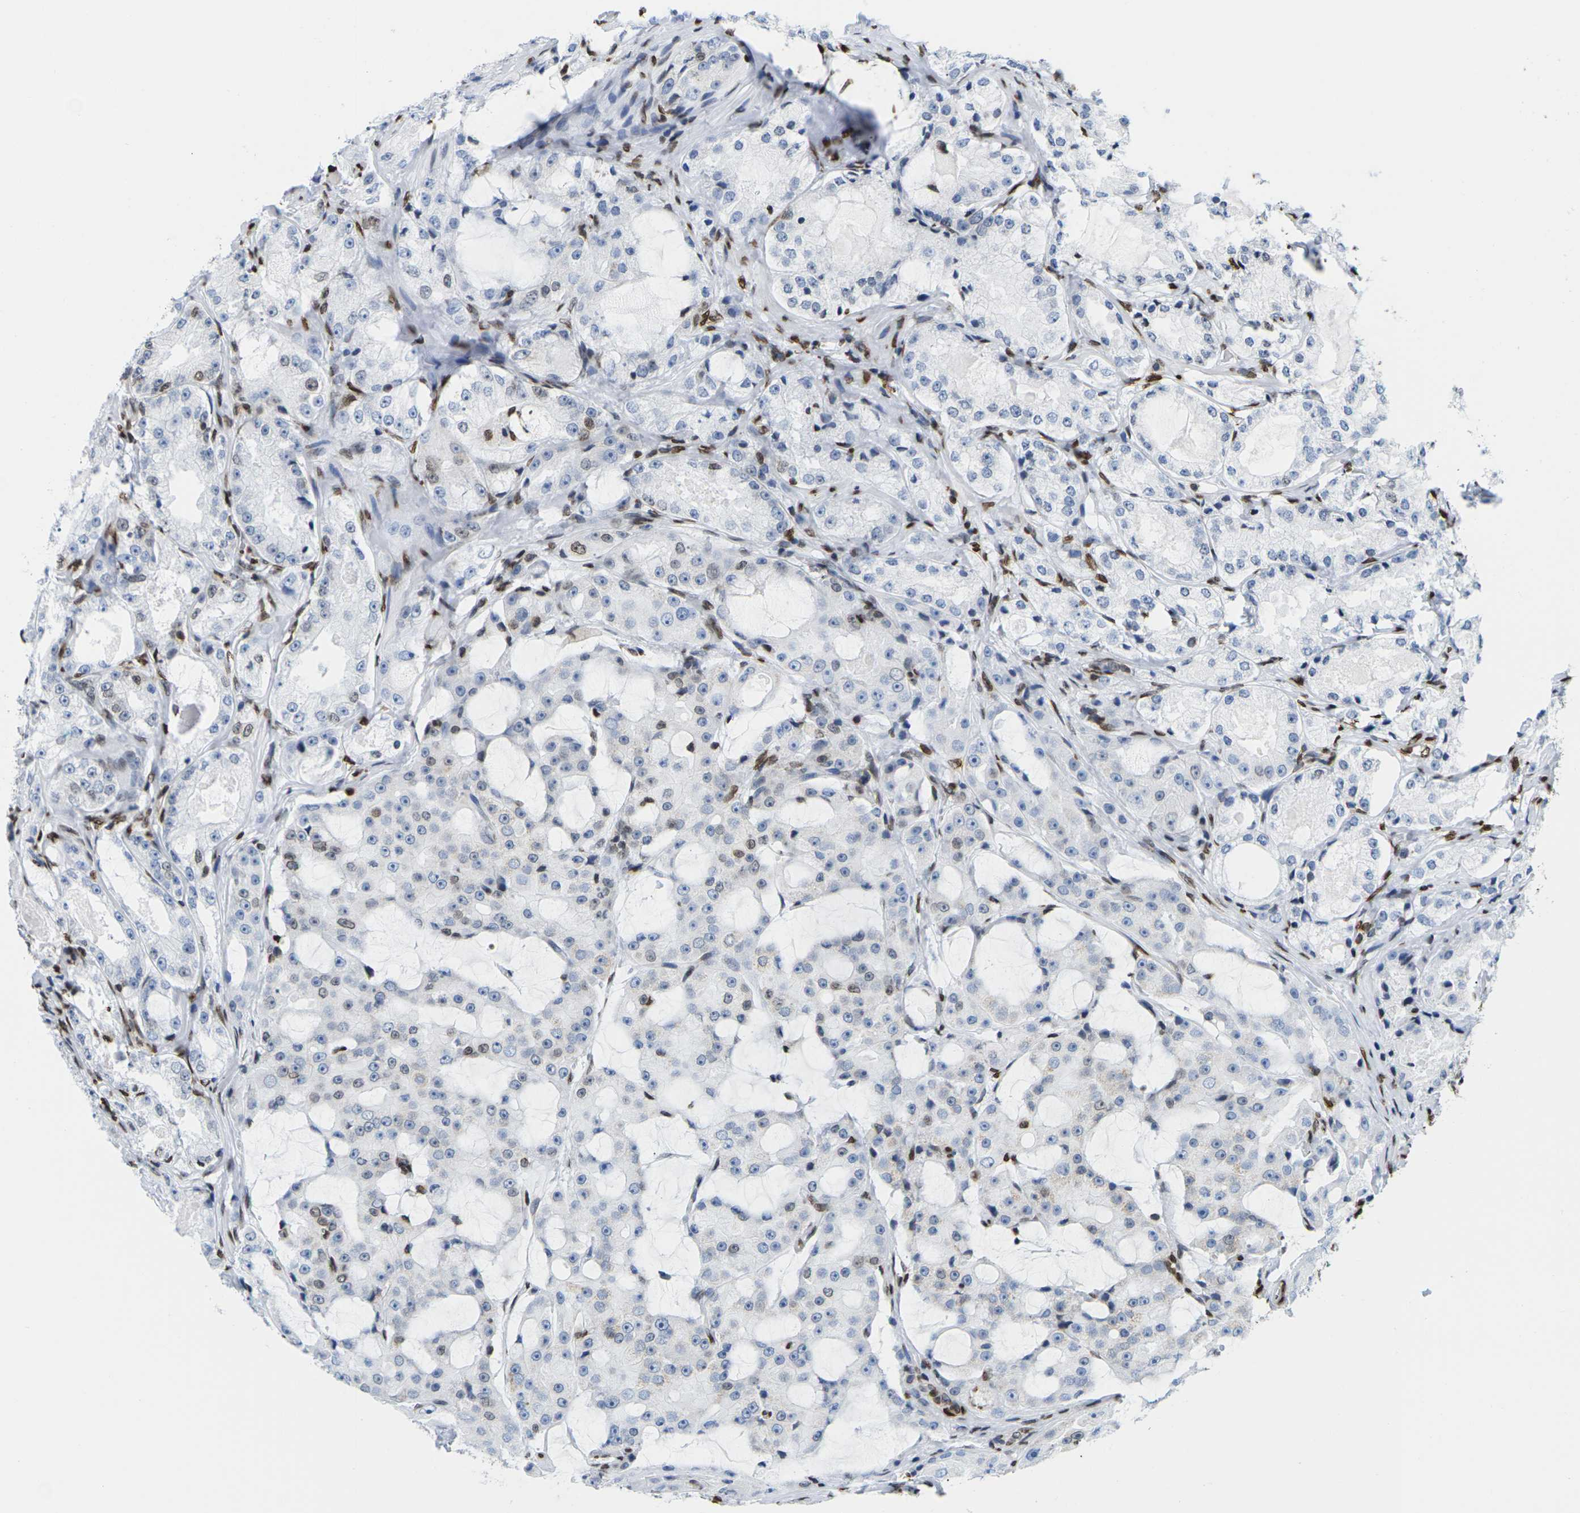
{"staining": {"intensity": "moderate", "quantity": "<25%", "location": "nuclear"}, "tissue": "prostate cancer", "cell_type": "Tumor cells", "image_type": "cancer", "snomed": [{"axis": "morphology", "description": "Adenocarcinoma, High grade"}, {"axis": "topography", "description": "Prostate"}], "caption": "Protein expression analysis of adenocarcinoma (high-grade) (prostate) exhibits moderate nuclear positivity in approximately <25% of tumor cells. (DAB IHC with brightfield microscopy, high magnification).", "gene": "H2AC21", "patient": {"sex": "male", "age": 73}}